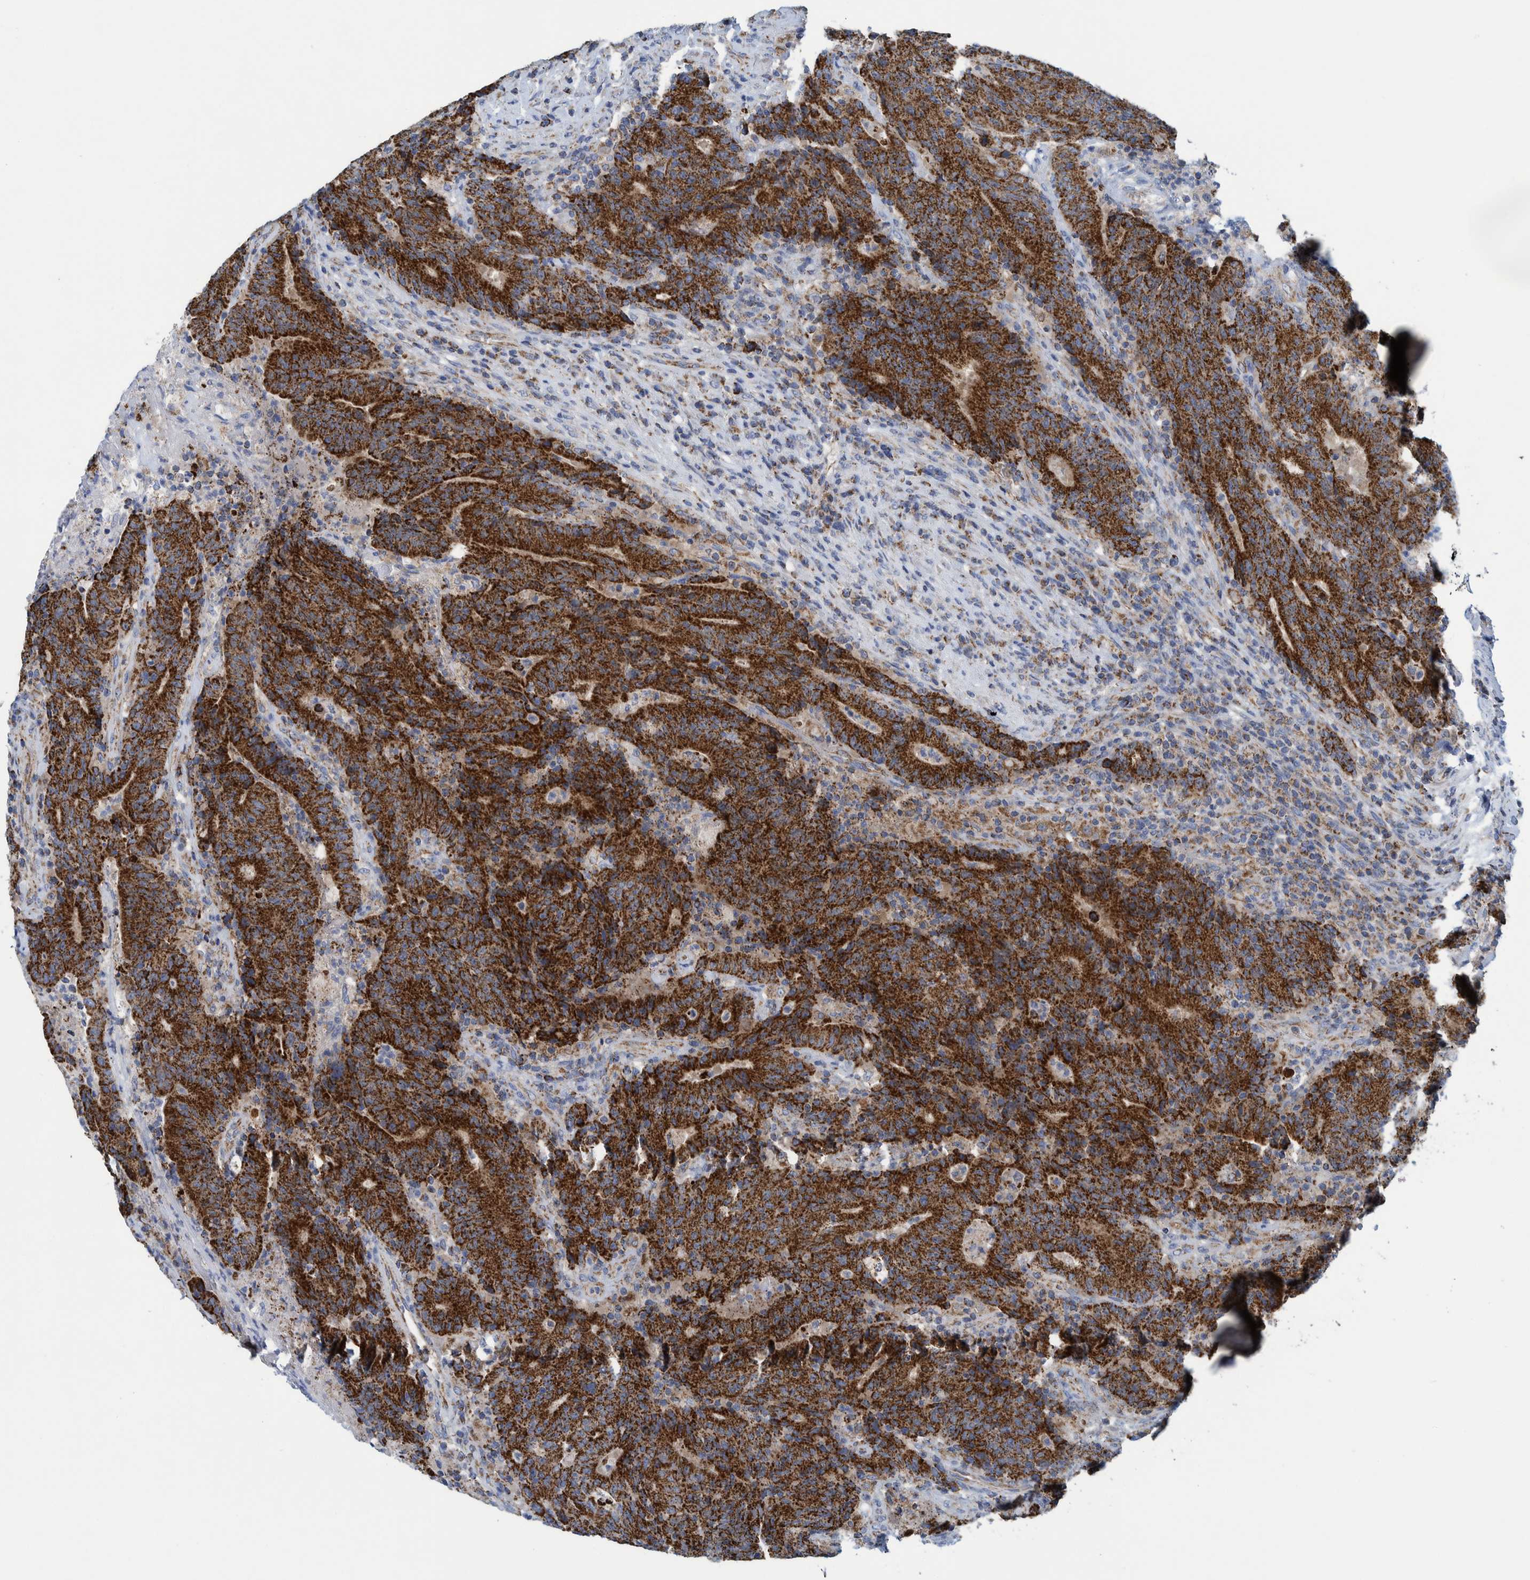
{"staining": {"intensity": "strong", "quantity": ">75%", "location": "cytoplasmic/membranous"}, "tissue": "colorectal cancer", "cell_type": "Tumor cells", "image_type": "cancer", "snomed": [{"axis": "morphology", "description": "Normal tissue, NOS"}, {"axis": "morphology", "description": "Adenocarcinoma, NOS"}, {"axis": "topography", "description": "Colon"}], "caption": "A photomicrograph of adenocarcinoma (colorectal) stained for a protein shows strong cytoplasmic/membranous brown staining in tumor cells.", "gene": "MRPS7", "patient": {"sex": "female", "age": 75}}